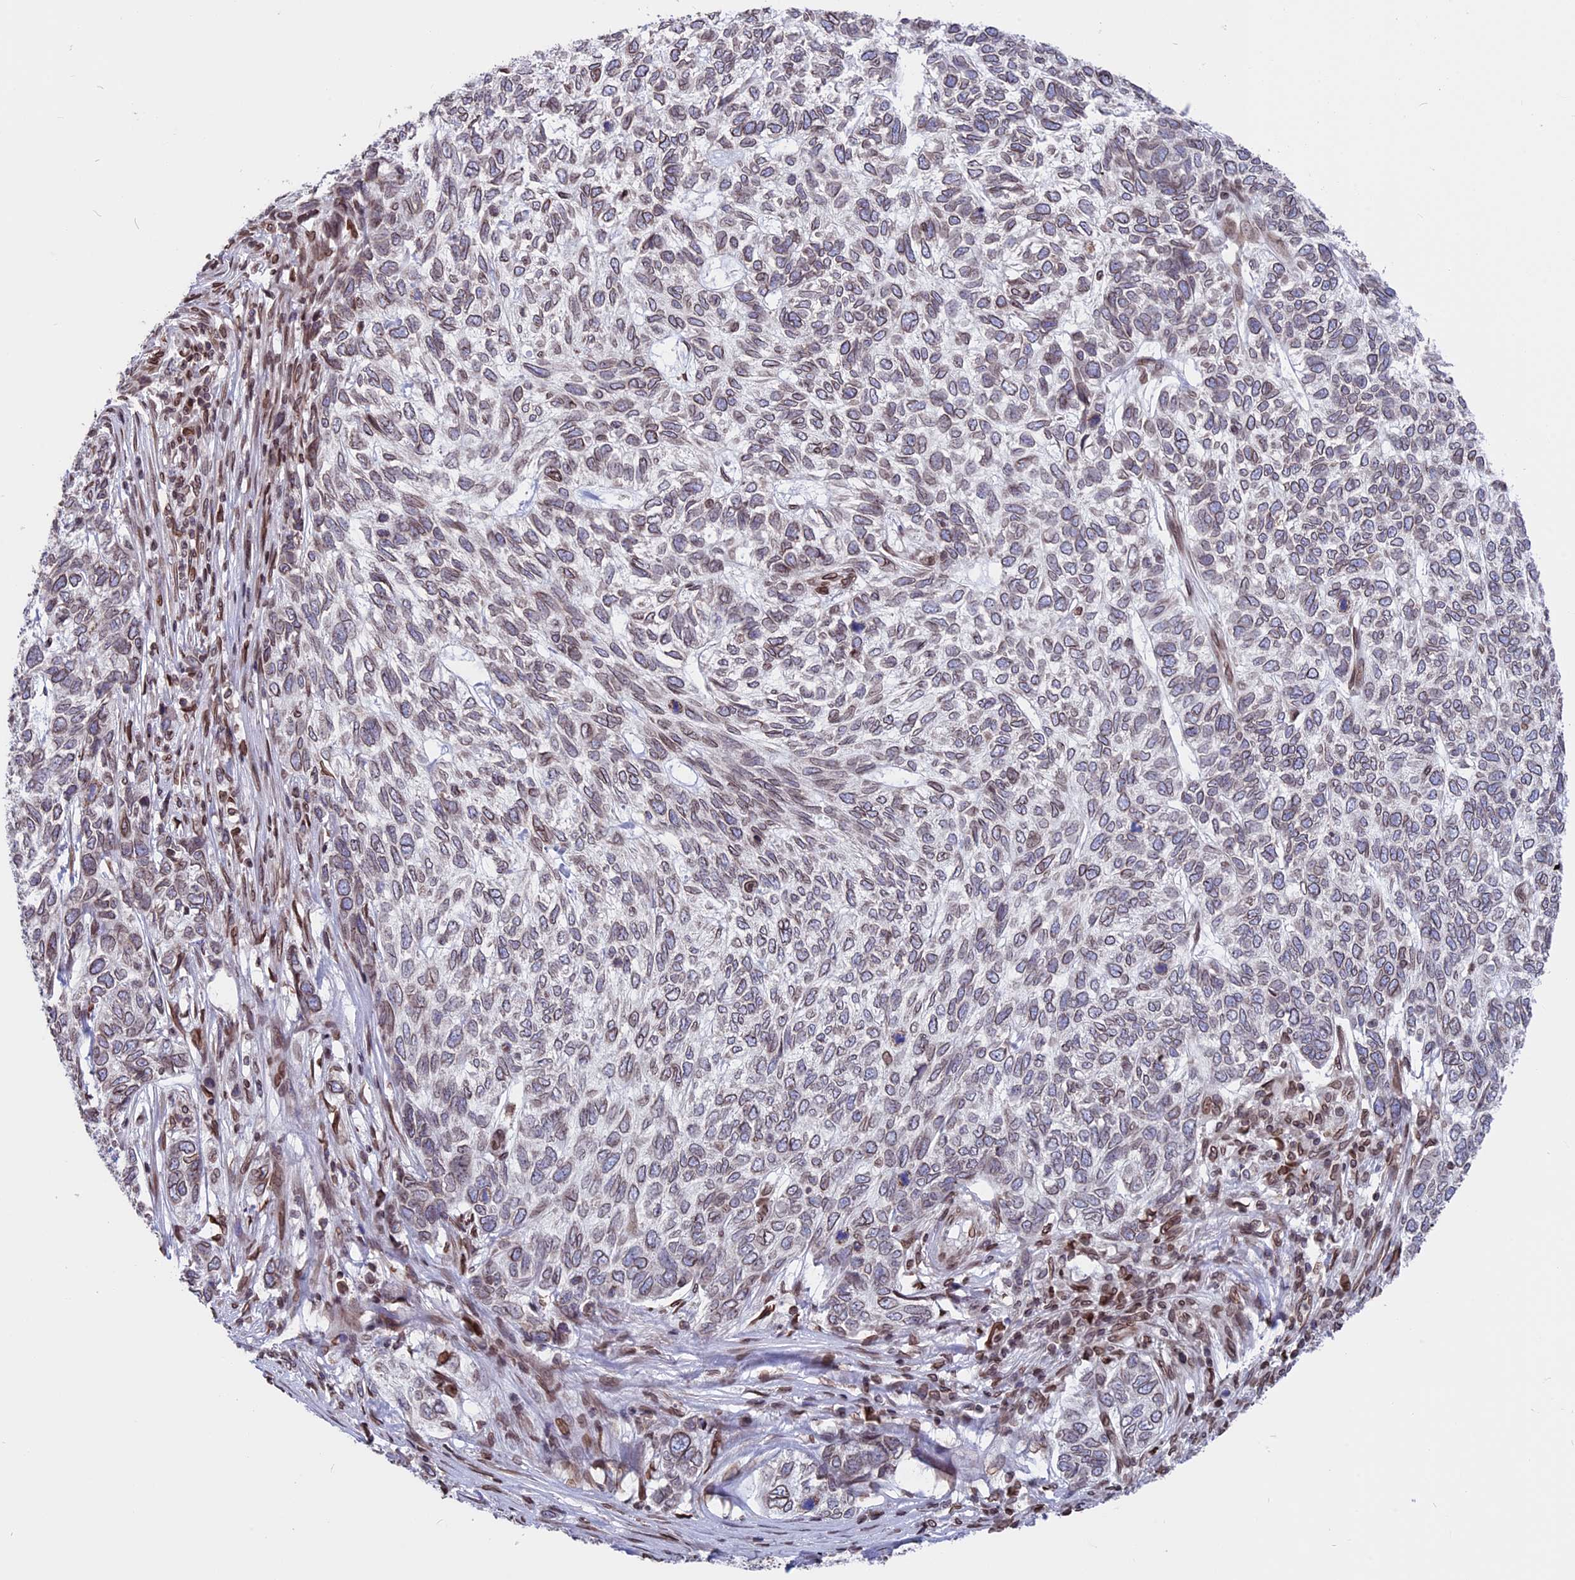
{"staining": {"intensity": "moderate", "quantity": ">75%", "location": "cytoplasmic/membranous,nuclear"}, "tissue": "skin cancer", "cell_type": "Tumor cells", "image_type": "cancer", "snomed": [{"axis": "morphology", "description": "Basal cell carcinoma"}, {"axis": "topography", "description": "Skin"}], "caption": "A photomicrograph of skin cancer stained for a protein shows moderate cytoplasmic/membranous and nuclear brown staining in tumor cells.", "gene": "PTCHD4", "patient": {"sex": "female", "age": 65}}